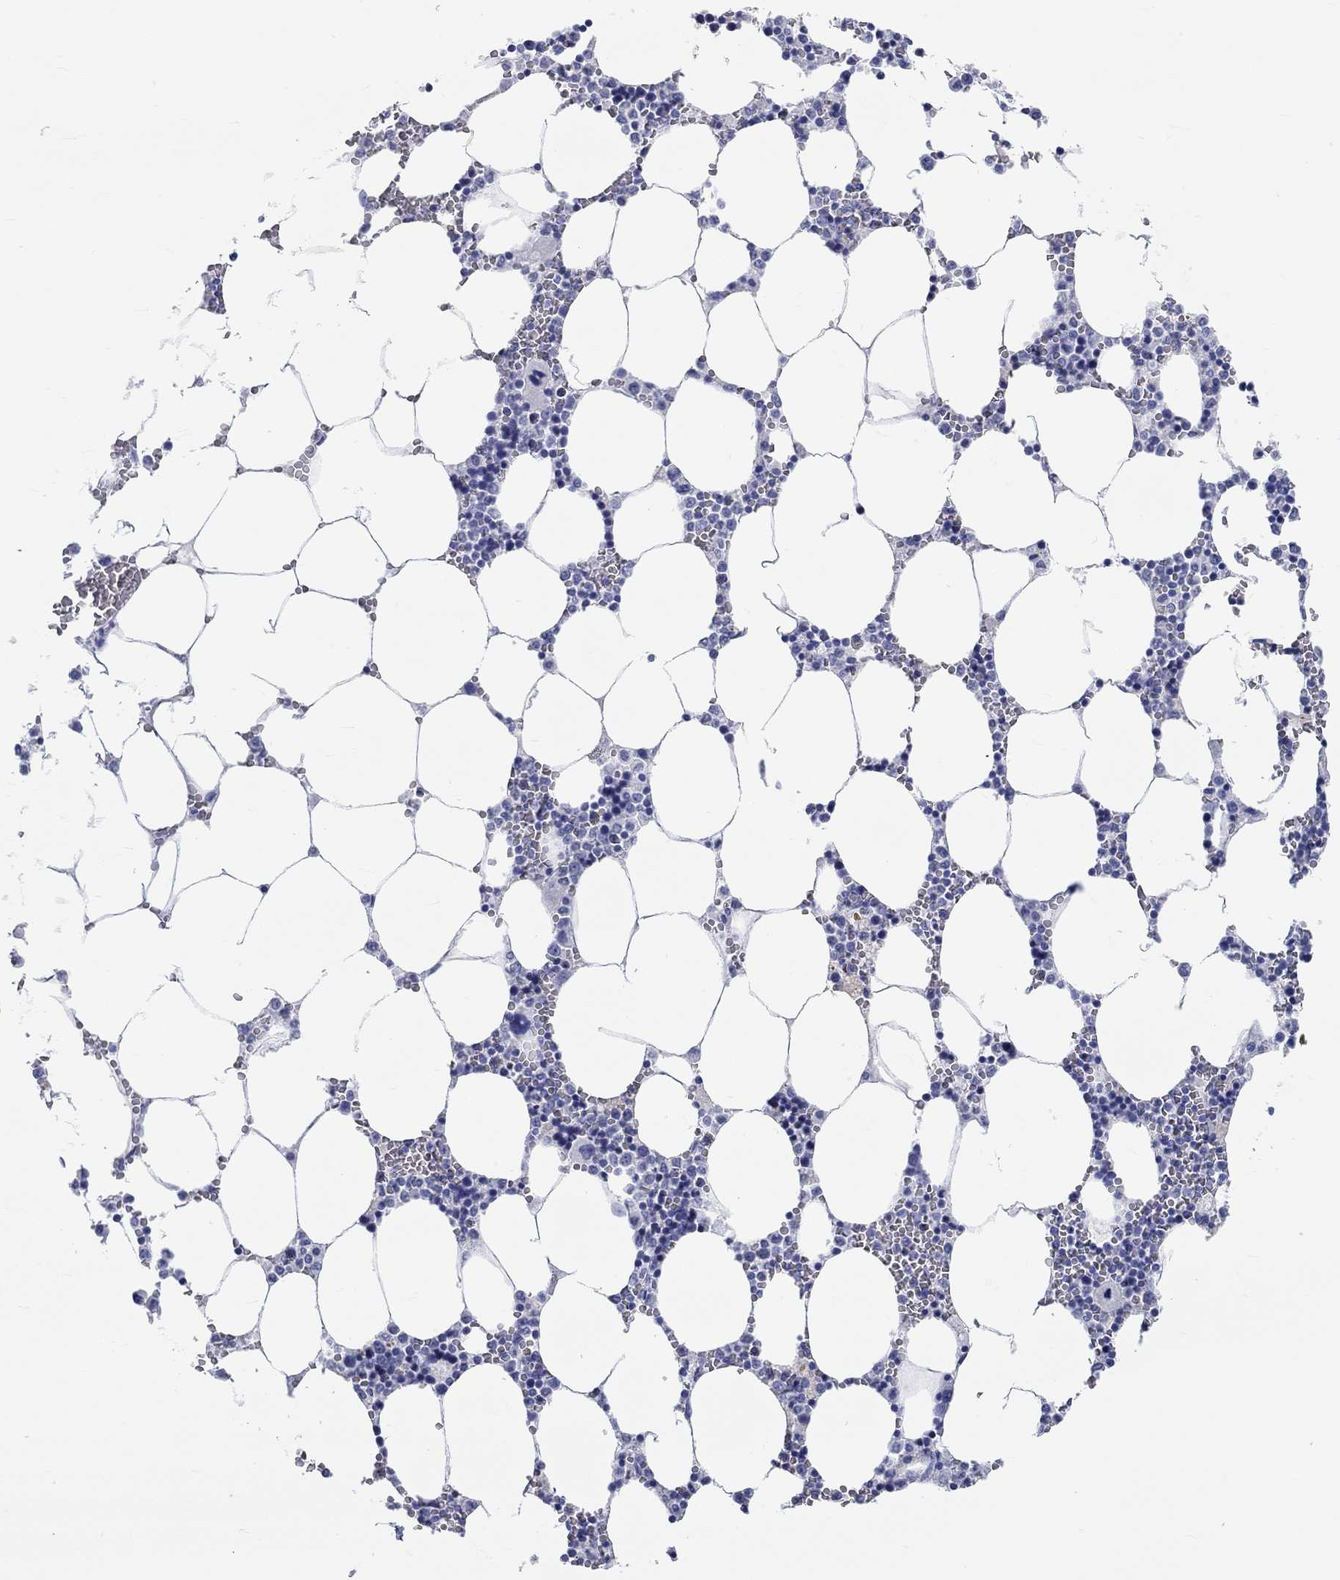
{"staining": {"intensity": "negative", "quantity": "none", "location": "none"}, "tissue": "bone marrow", "cell_type": "Hematopoietic cells", "image_type": "normal", "snomed": [{"axis": "morphology", "description": "Normal tissue, NOS"}, {"axis": "topography", "description": "Bone marrow"}], "caption": "Immunohistochemical staining of normal human bone marrow exhibits no significant staining in hematopoietic cells.", "gene": "SPATA9", "patient": {"sex": "female", "age": 64}}